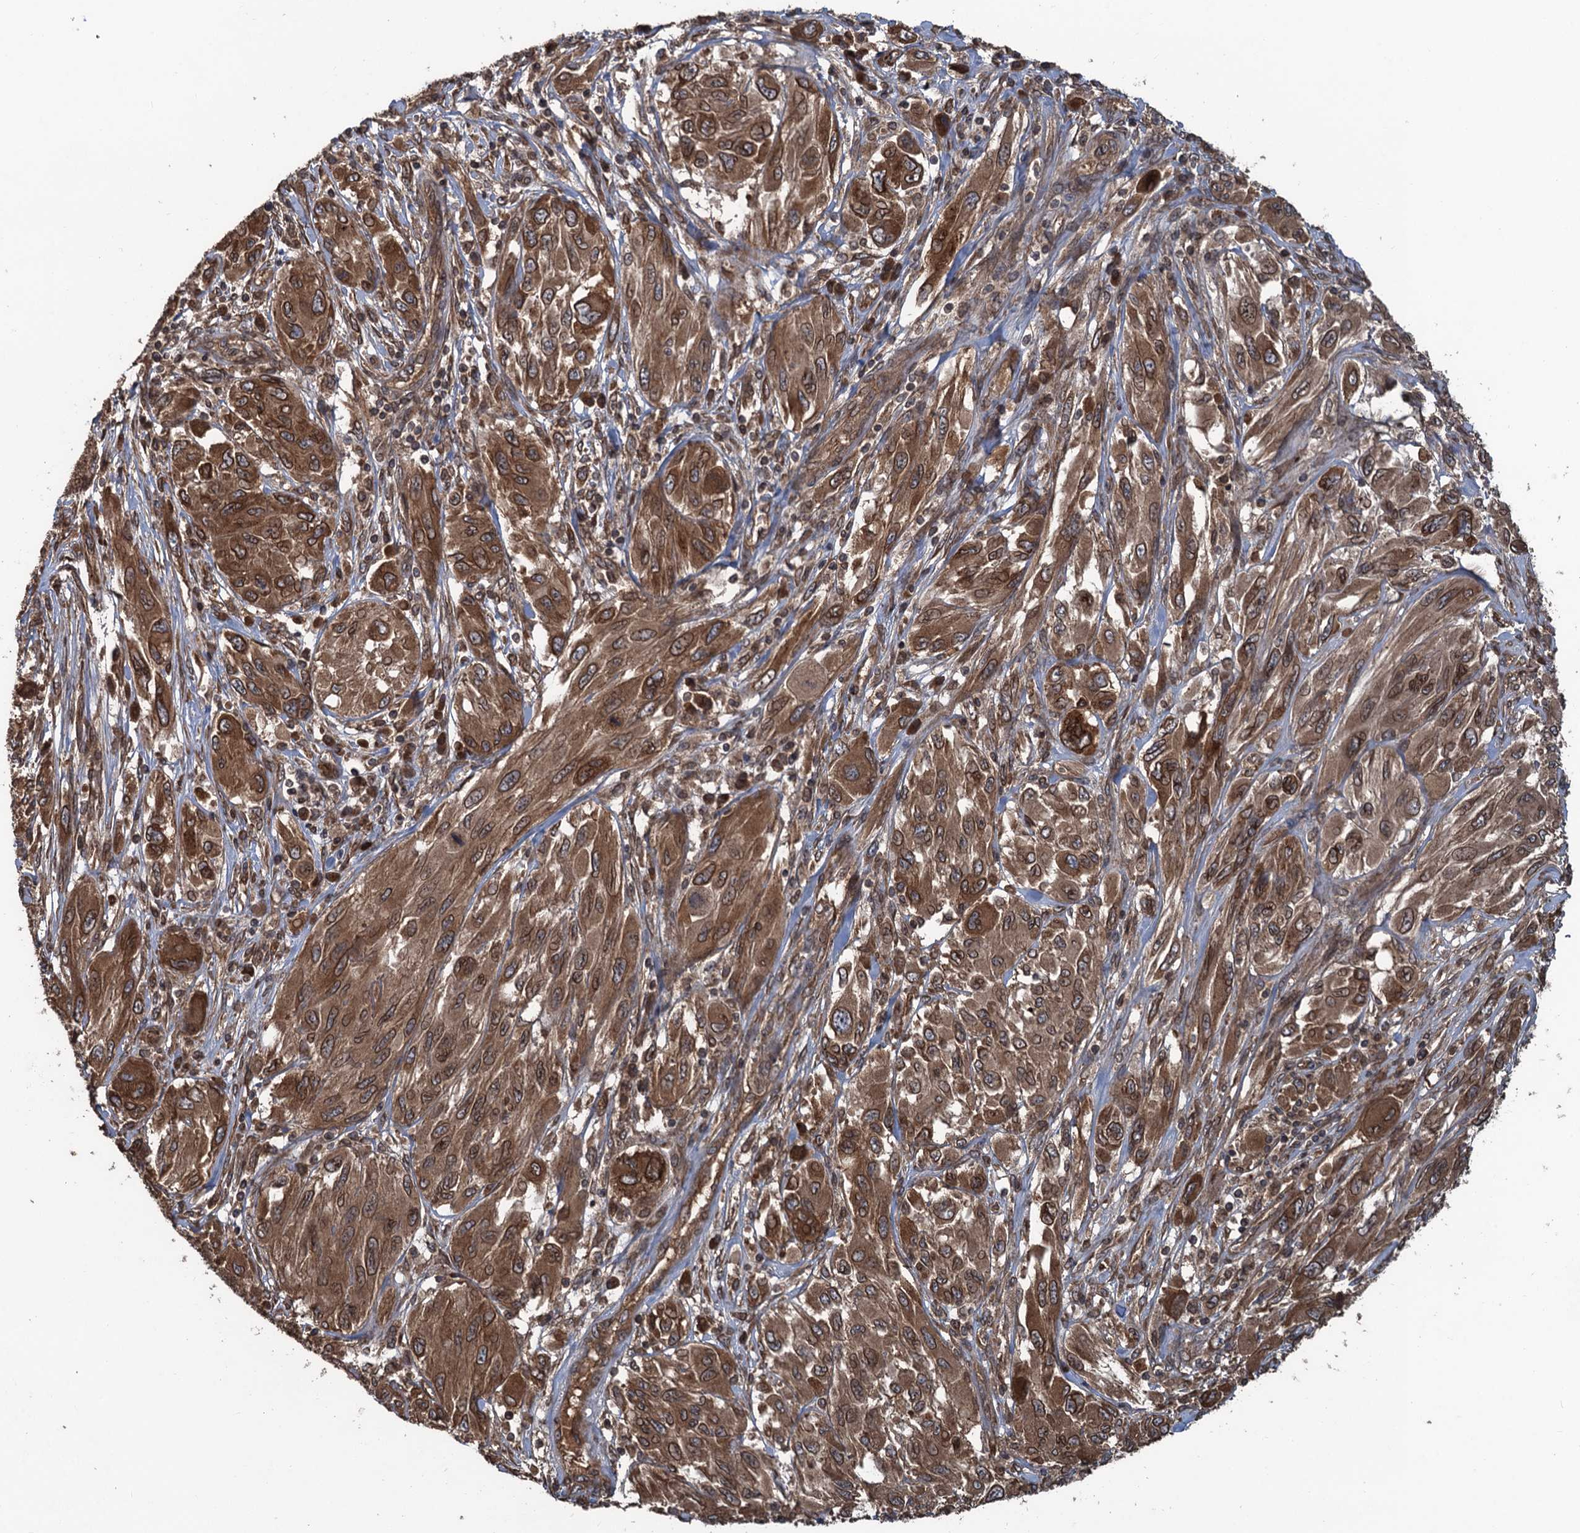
{"staining": {"intensity": "moderate", "quantity": ">75%", "location": "cytoplasmic/membranous,nuclear"}, "tissue": "melanoma", "cell_type": "Tumor cells", "image_type": "cancer", "snomed": [{"axis": "morphology", "description": "Malignant melanoma, NOS"}, {"axis": "topography", "description": "Skin"}], "caption": "Tumor cells show medium levels of moderate cytoplasmic/membranous and nuclear positivity in approximately >75% of cells in melanoma.", "gene": "GLE1", "patient": {"sex": "female", "age": 91}}